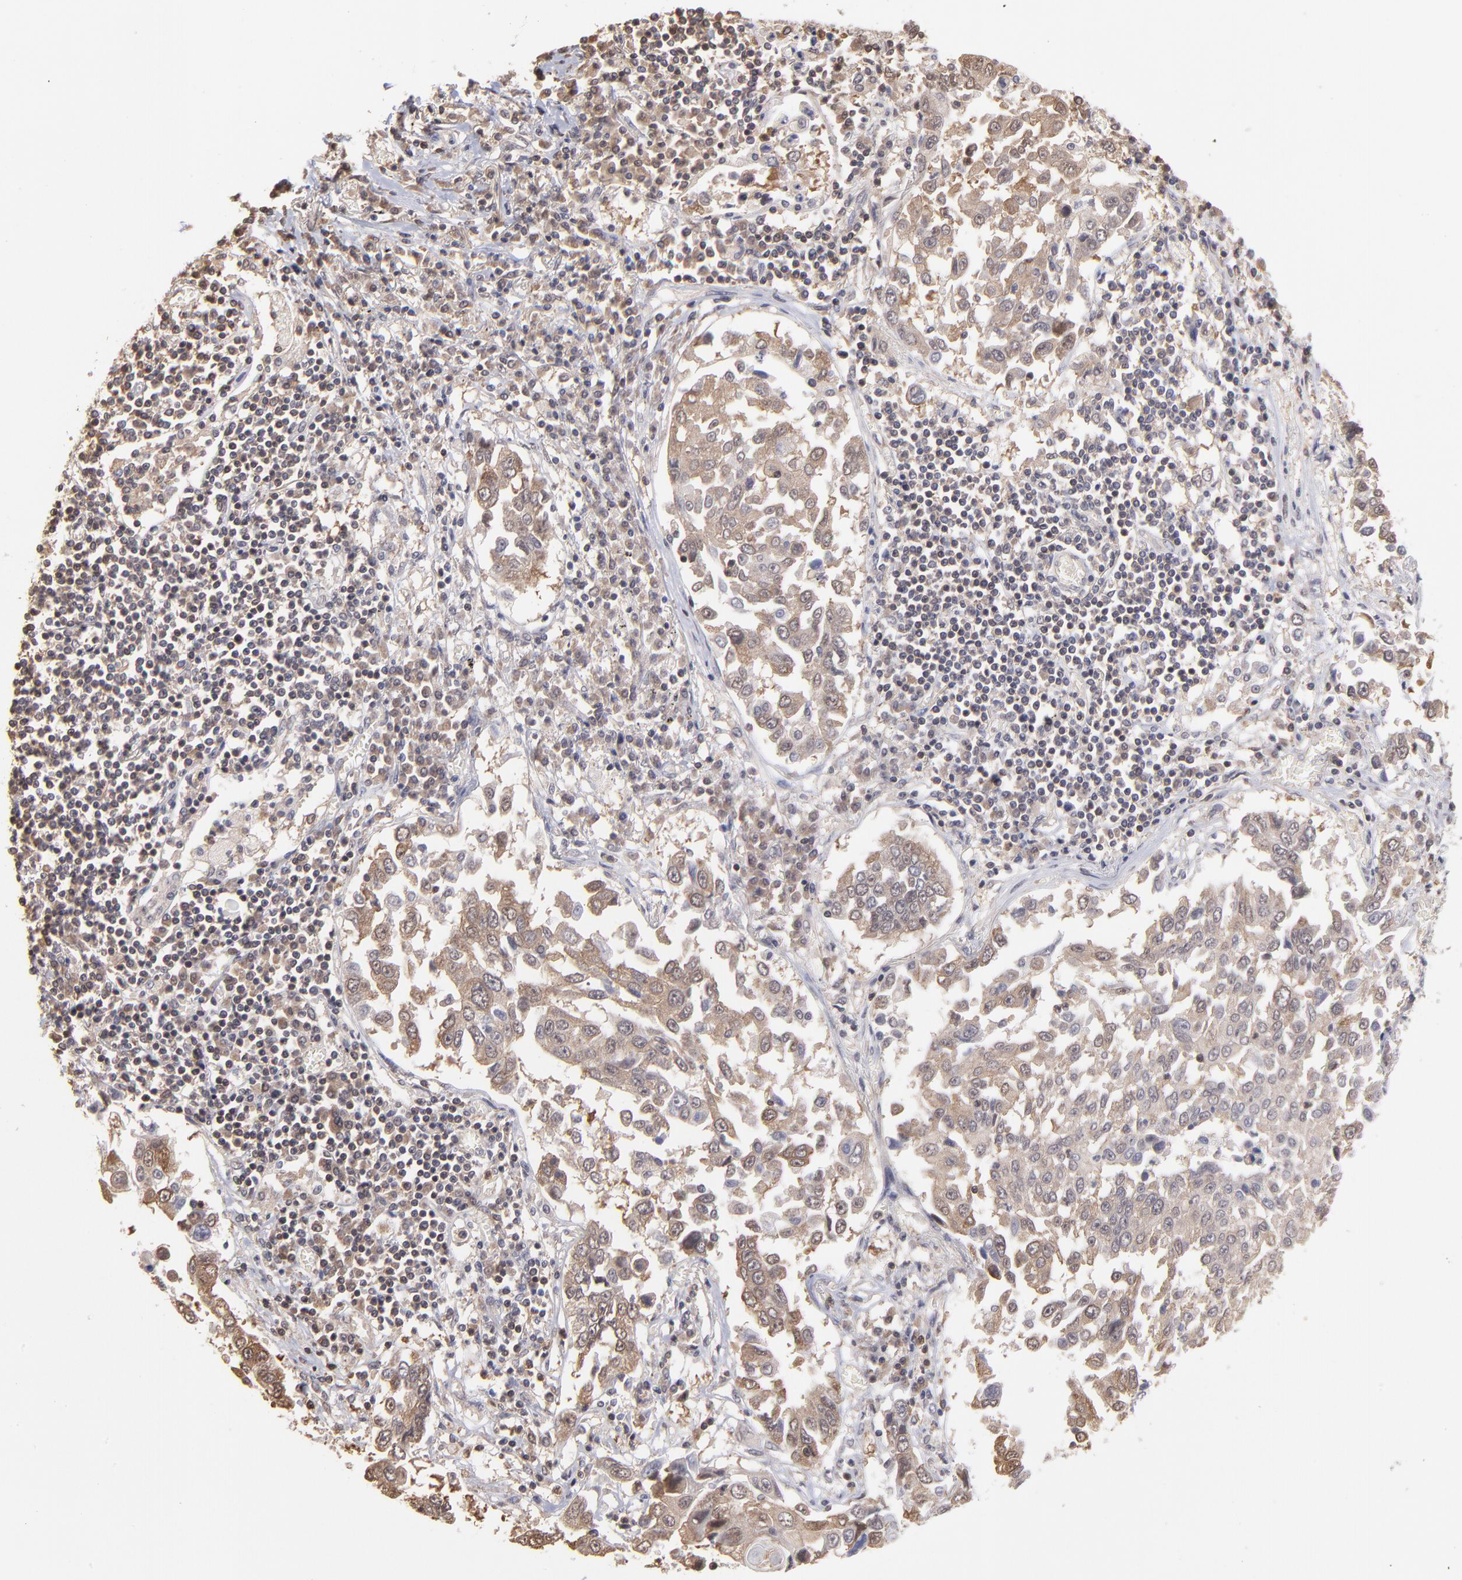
{"staining": {"intensity": "moderate", "quantity": ">75%", "location": "cytoplasmic/membranous"}, "tissue": "lung cancer", "cell_type": "Tumor cells", "image_type": "cancer", "snomed": [{"axis": "morphology", "description": "Squamous cell carcinoma, NOS"}, {"axis": "topography", "description": "Lung"}], "caption": "IHC histopathology image of human lung cancer stained for a protein (brown), which demonstrates medium levels of moderate cytoplasmic/membranous expression in about >75% of tumor cells.", "gene": "MAP2K2", "patient": {"sex": "male", "age": 71}}